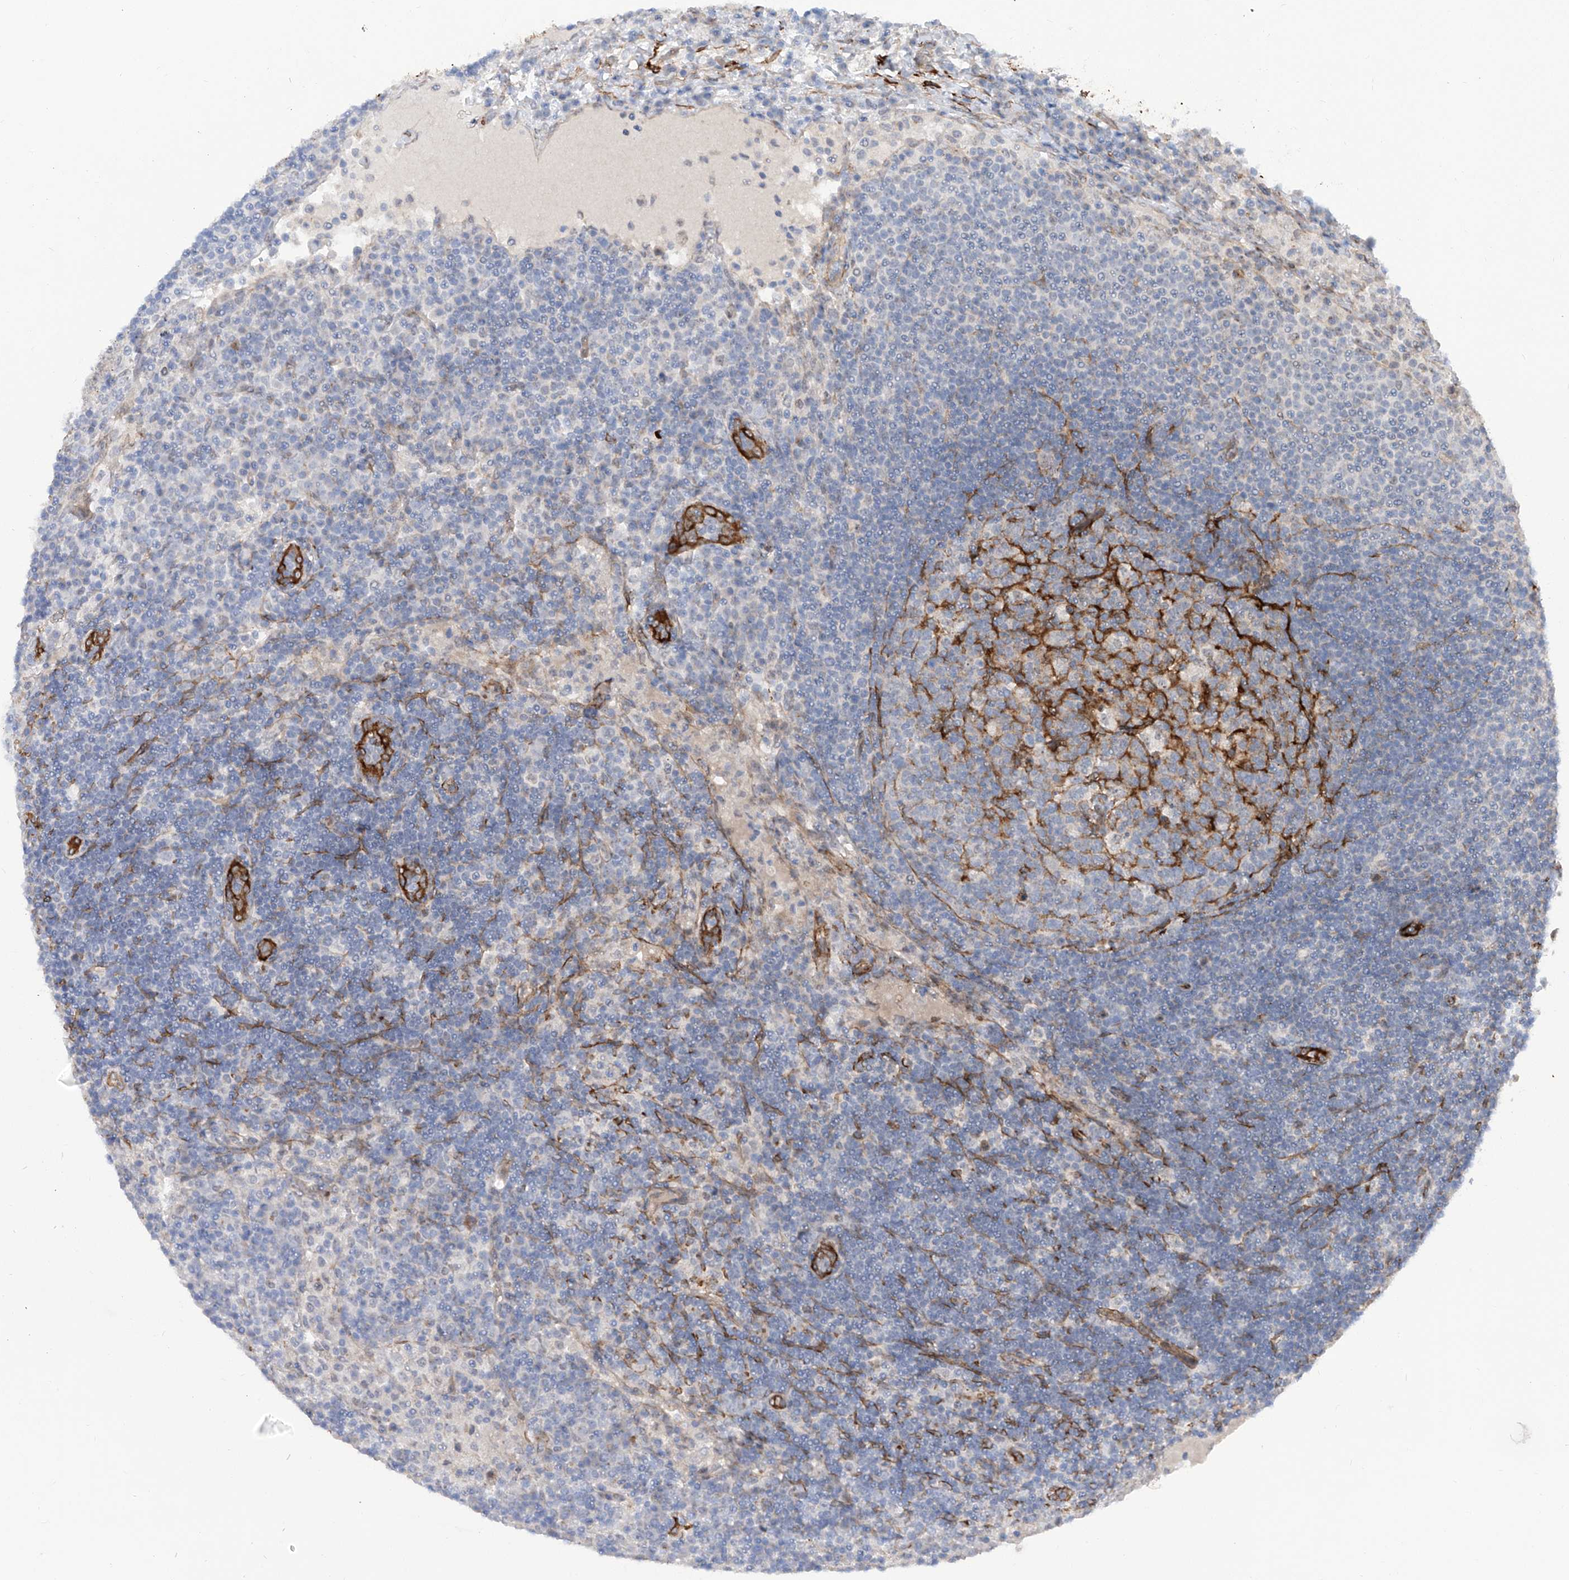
{"staining": {"intensity": "negative", "quantity": "none", "location": "none"}, "tissue": "lymph node", "cell_type": "Germinal center cells", "image_type": "normal", "snomed": [{"axis": "morphology", "description": "Normal tissue, NOS"}, {"axis": "topography", "description": "Lymph node"}], "caption": "DAB (3,3'-diaminobenzidine) immunohistochemical staining of benign lymph node displays no significant expression in germinal center cells. Brightfield microscopy of immunohistochemistry stained with DAB (brown) and hematoxylin (blue), captured at high magnification.", "gene": "ZNF490", "patient": {"sex": "female", "age": 53}}